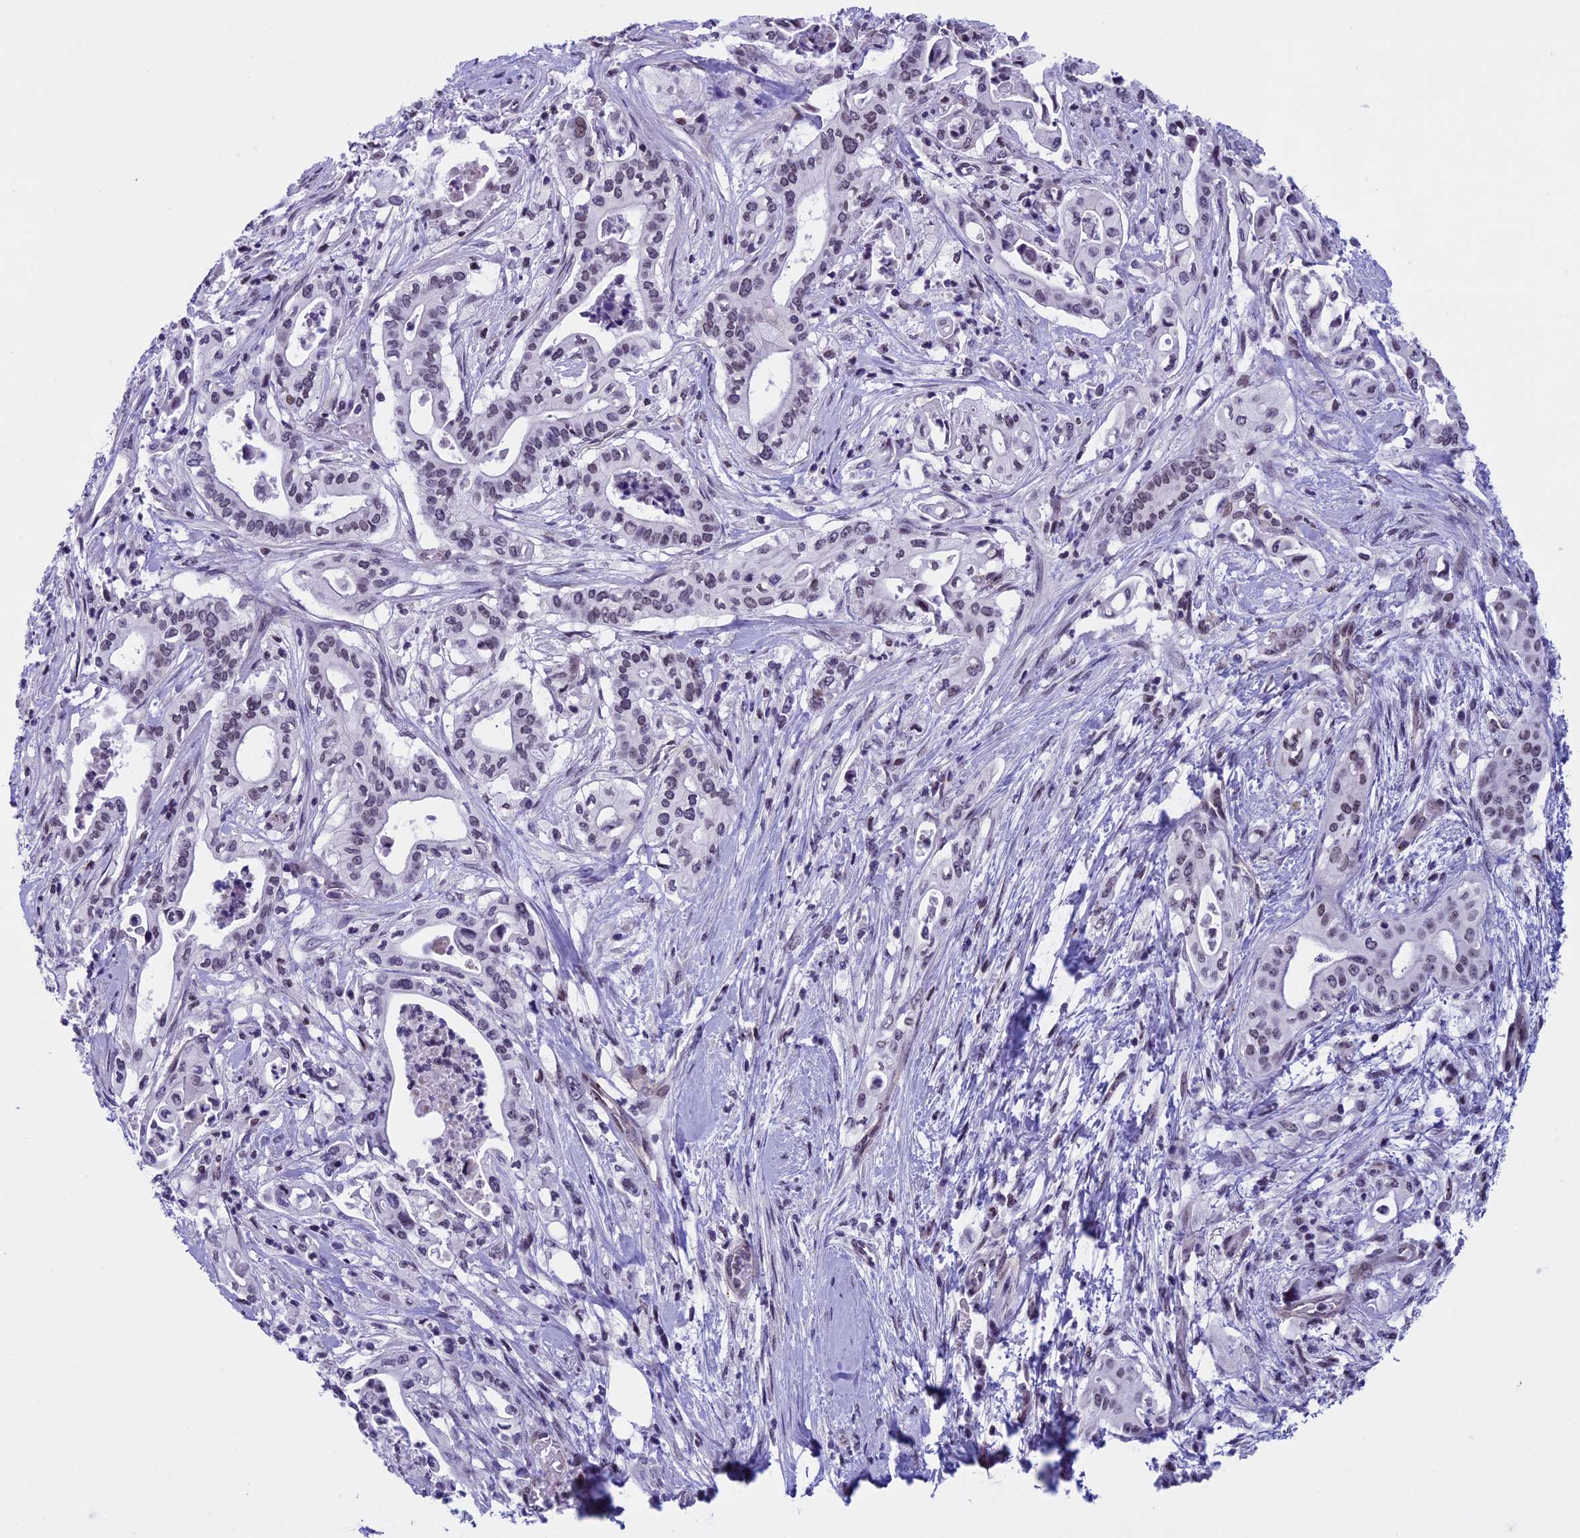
{"staining": {"intensity": "weak", "quantity": "25%-75%", "location": "nuclear"}, "tissue": "pancreatic cancer", "cell_type": "Tumor cells", "image_type": "cancer", "snomed": [{"axis": "morphology", "description": "Adenocarcinoma, NOS"}, {"axis": "topography", "description": "Pancreas"}], "caption": "Approximately 25%-75% of tumor cells in human pancreatic cancer show weak nuclear protein staining as visualized by brown immunohistochemical staining.", "gene": "NIPBL", "patient": {"sex": "female", "age": 77}}